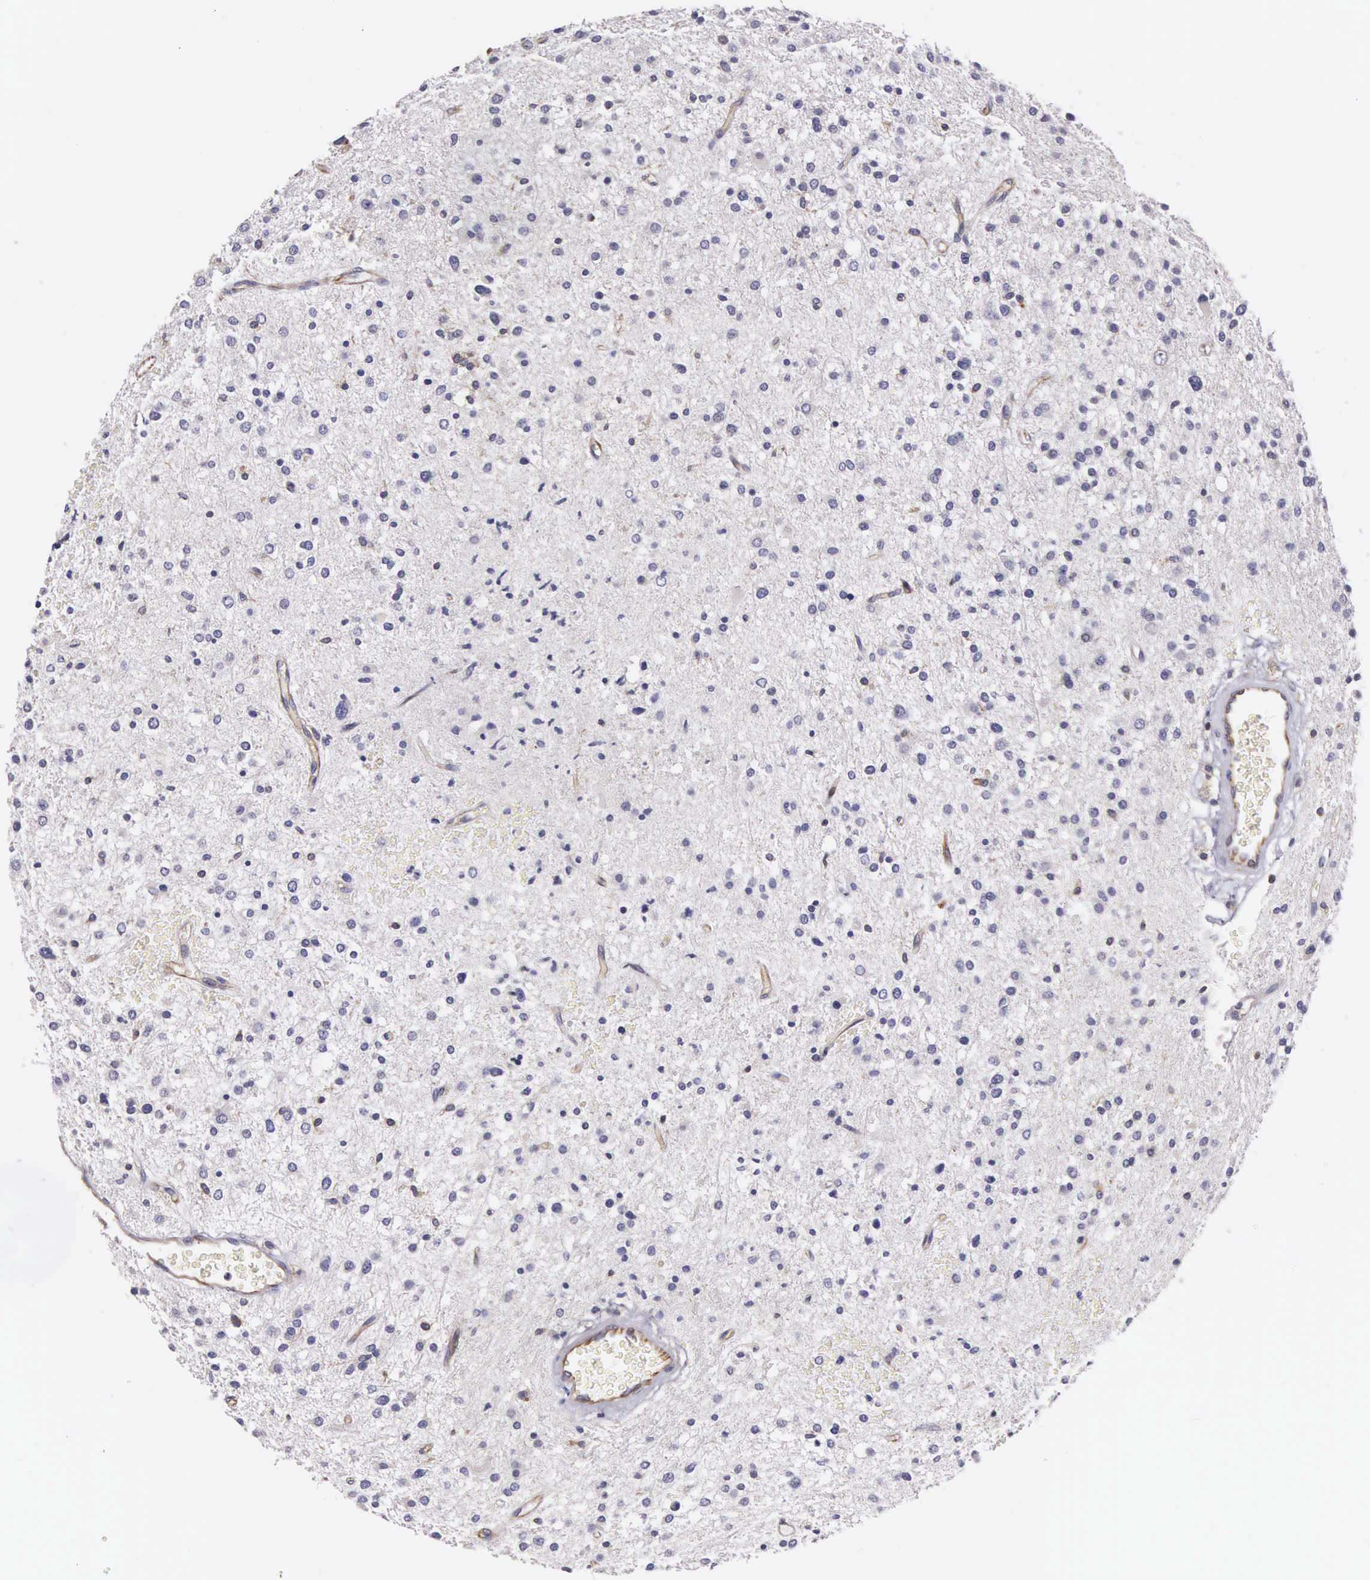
{"staining": {"intensity": "negative", "quantity": "none", "location": "none"}, "tissue": "glioma", "cell_type": "Tumor cells", "image_type": "cancer", "snomed": [{"axis": "morphology", "description": "Glioma, malignant, Low grade"}, {"axis": "topography", "description": "Brain"}], "caption": "Tumor cells are negative for protein expression in human glioma. (DAB (3,3'-diaminobenzidine) immunohistochemistry visualized using brightfield microscopy, high magnification).", "gene": "OSBPL3", "patient": {"sex": "female", "age": 36}}